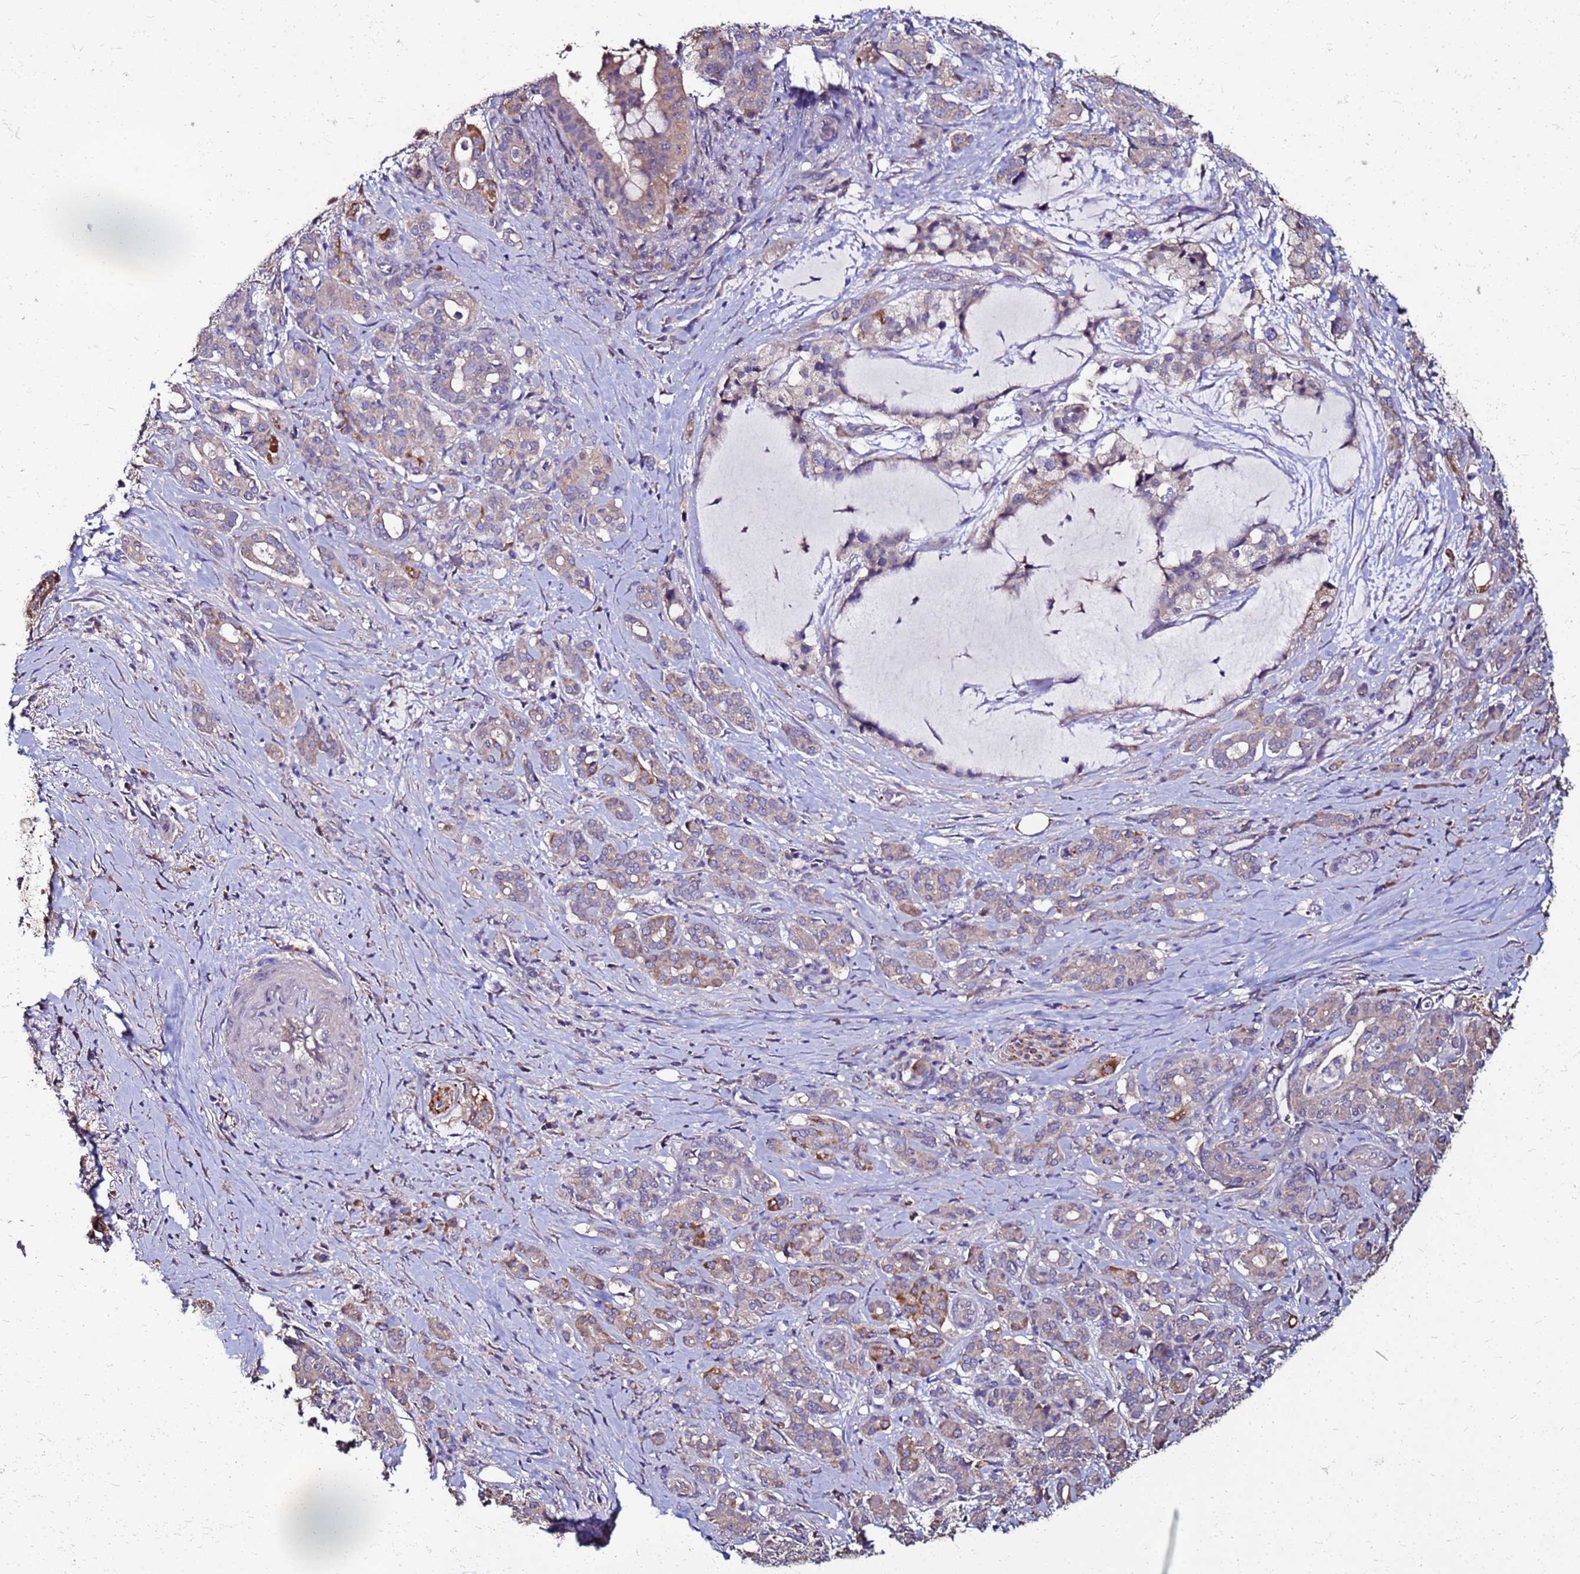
{"staining": {"intensity": "moderate", "quantity": "<25%", "location": "cytoplasmic/membranous"}, "tissue": "pancreatic cancer", "cell_type": "Tumor cells", "image_type": "cancer", "snomed": [{"axis": "morphology", "description": "Adenocarcinoma, NOS"}, {"axis": "topography", "description": "Pancreas"}], "caption": "Tumor cells show moderate cytoplasmic/membranous positivity in about <25% of cells in pancreatic cancer (adenocarcinoma). The protein of interest is stained brown, and the nuclei are stained in blue (DAB (3,3'-diaminobenzidine) IHC with brightfield microscopy, high magnification).", "gene": "ARHGEF5", "patient": {"sex": "male", "age": 57}}